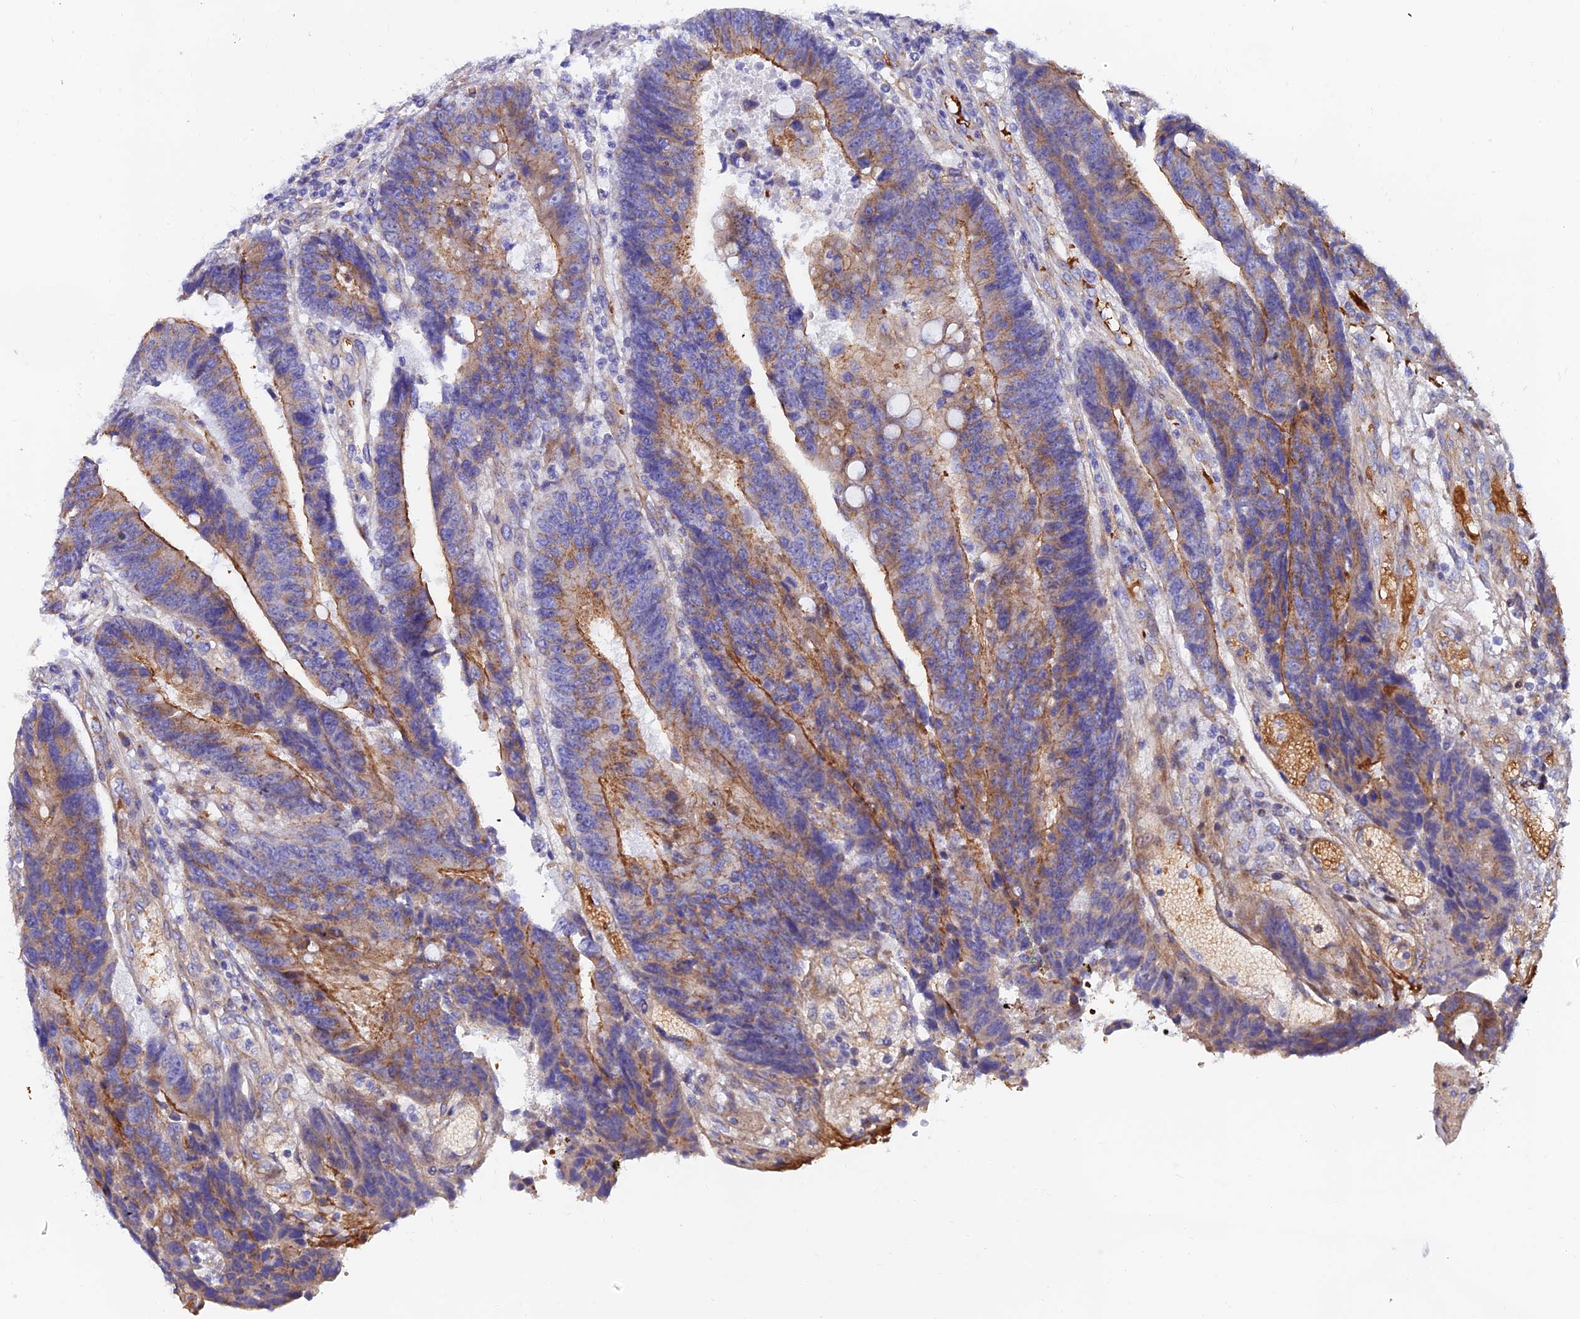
{"staining": {"intensity": "moderate", "quantity": "25%-75%", "location": "cytoplasmic/membranous"}, "tissue": "colorectal cancer", "cell_type": "Tumor cells", "image_type": "cancer", "snomed": [{"axis": "morphology", "description": "Adenocarcinoma, NOS"}, {"axis": "topography", "description": "Rectum"}], "caption": "Immunohistochemistry of colorectal cancer shows medium levels of moderate cytoplasmic/membranous staining in about 25%-75% of tumor cells. Using DAB (3,3'-diaminobenzidine) (brown) and hematoxylin (blue) stains, captured at high magnification using brightfield microscopy.", "gene": "ADGRF3", "patient": {"sex": "male", "age": 84}}